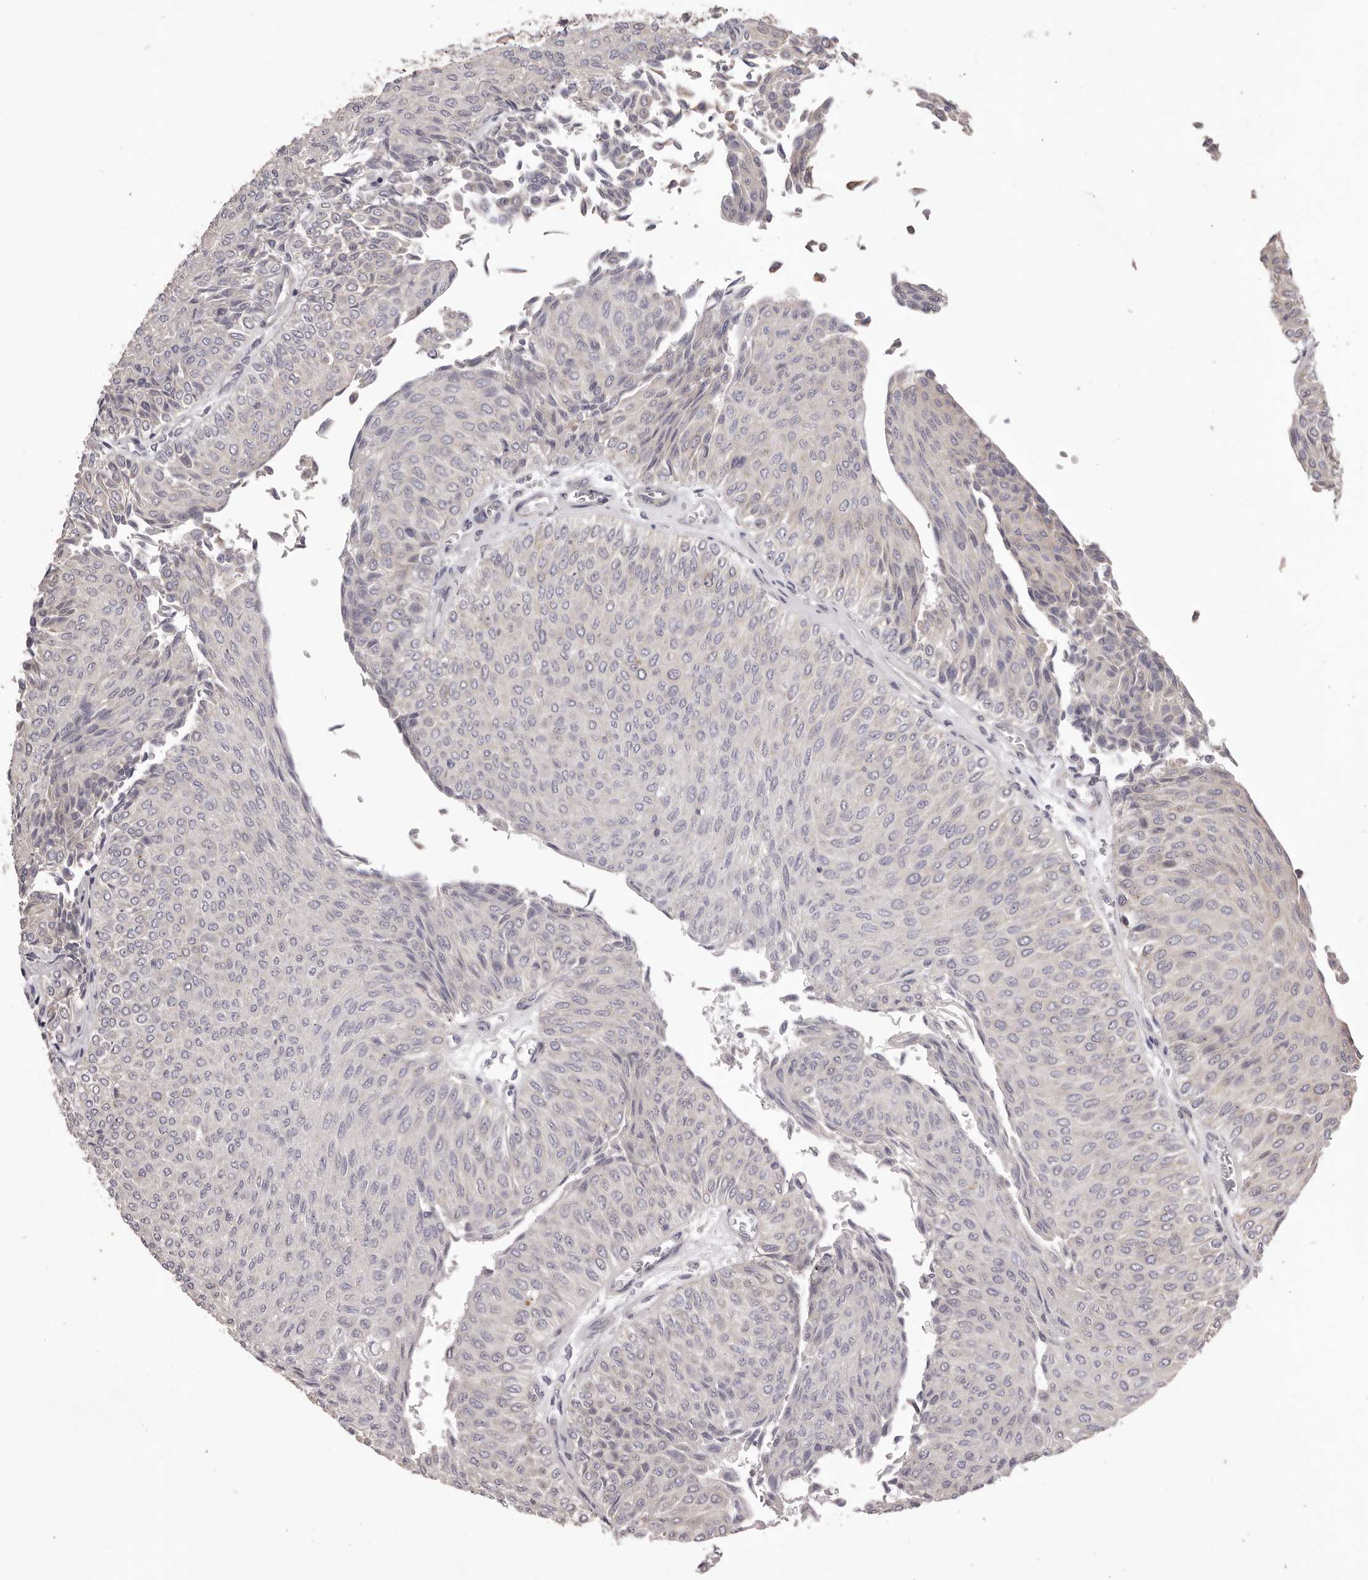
{"staining": {"intensity": "negative", "quantity": "none", "location": "none"}, "tissue": "urothelial cancer", "cell_type": "Tumor cells", "image_type": "cancer", "snomed": [{"axis": "morphology", "description": "Urothelial carcinoma, Low grade"}, {"axis": "topography", "description": "Urinary bladder"}], "caption": "This is a micrograph of immunohistochemistry staining of urothelial cancer, which shows no expression in tumor cells.", "gene": "PNRC1", "patient": {"sex": "male", "age": 78}}